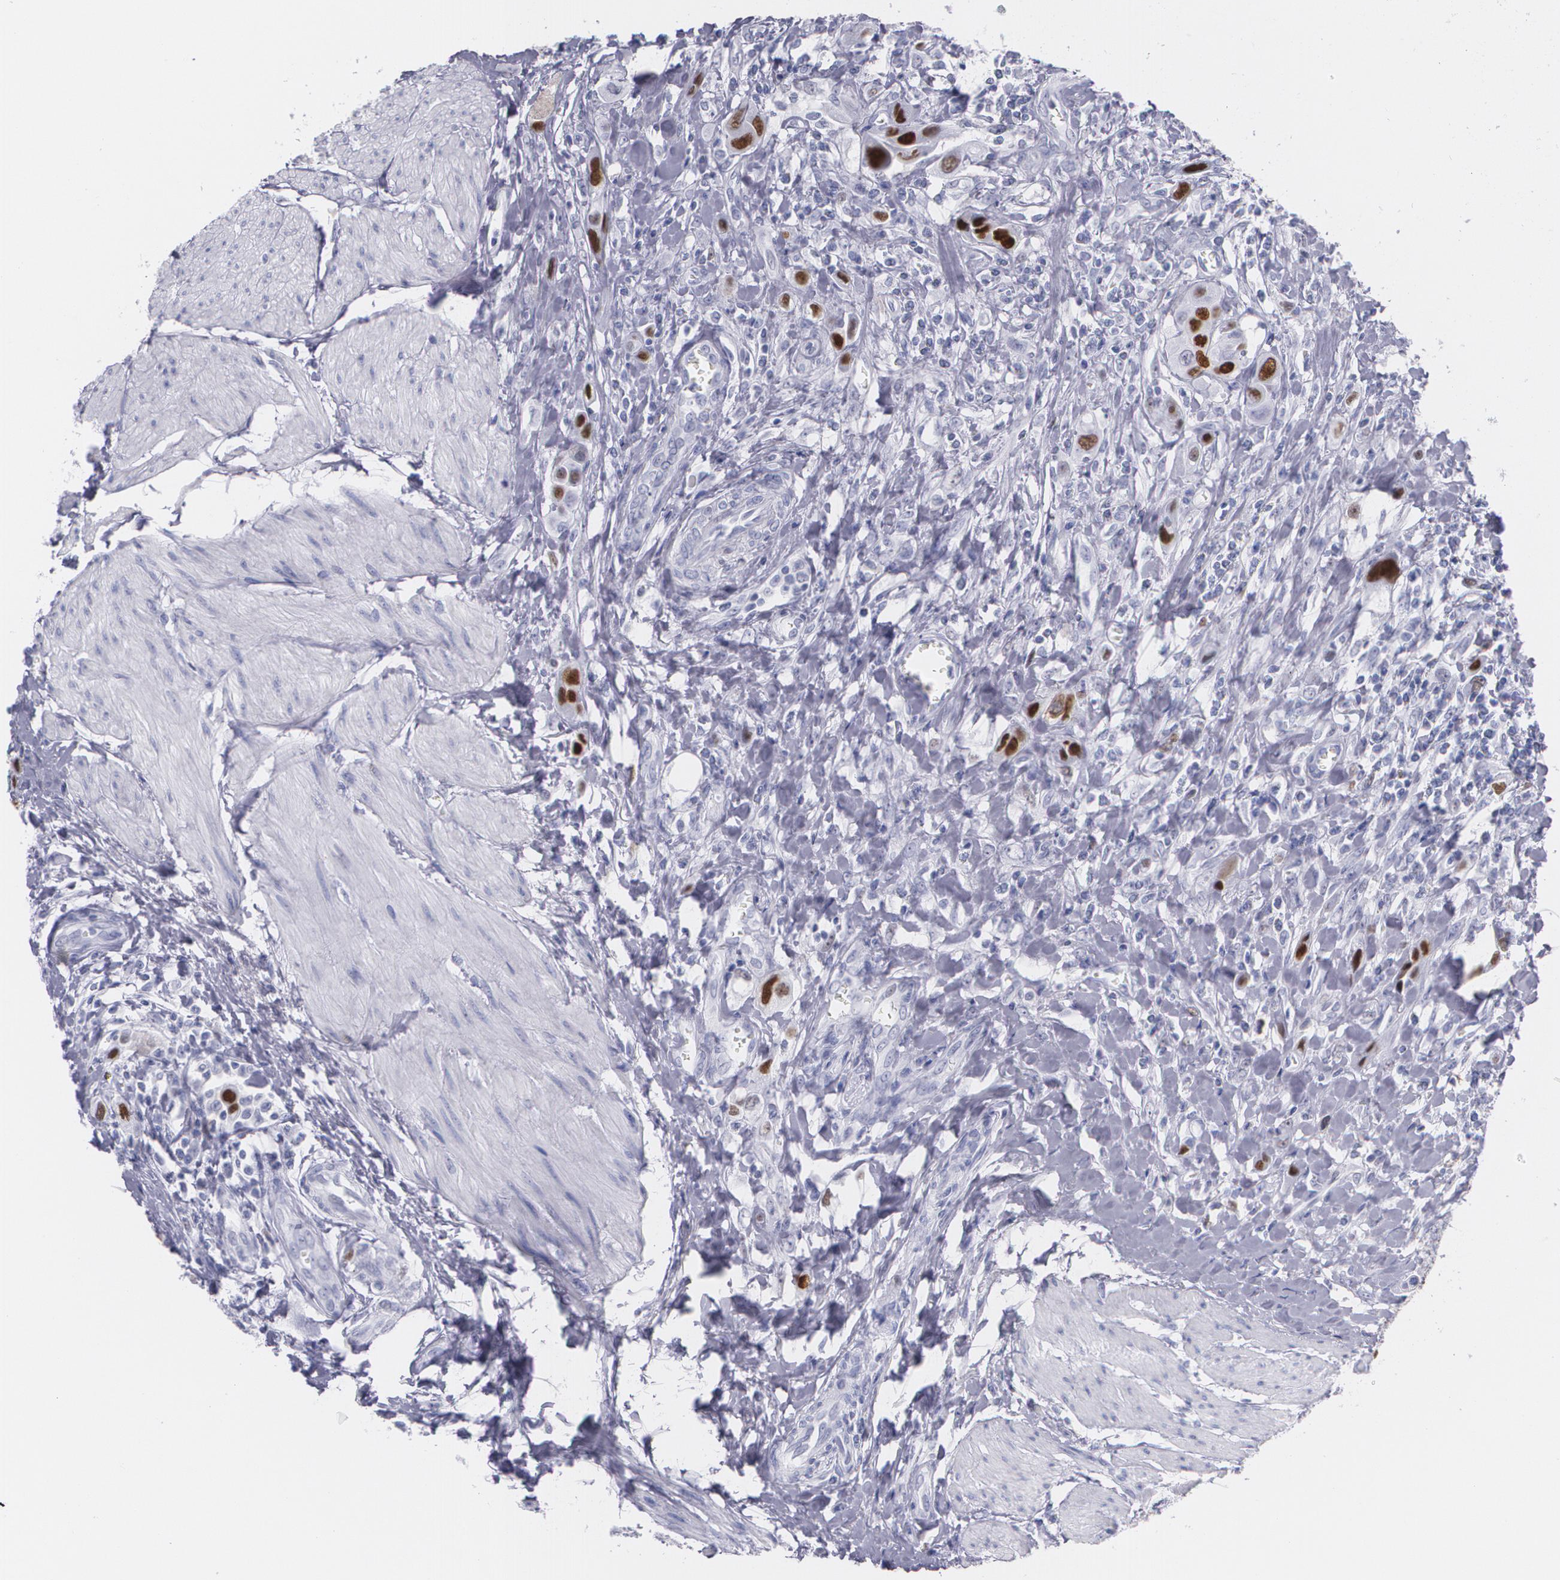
{"staining": {"intensity": "strong", "quantity": ">75%", "location": "nuclear"}, "tissue": "urothelial cancer", "cell_type": "Tumor cells", "image_type": "cancer", "snomed": [{"axis": "morphology", "description": "Urothelial carcinoma, High grade"}, {"axis": "topography", "description": "Urinary bladder"}], "caption": "Immunohistochemical staining of high-grade urothelial carcinoma displays high levels of strong nuclear expression in about >75% of tumor cells. The protein is stained brown, and the nuclei are stained in blue (DAB IHC with brightfield microscopy, high magnification).", "gene": "TP53", "patient": {"sex": "male", "age": 50}}